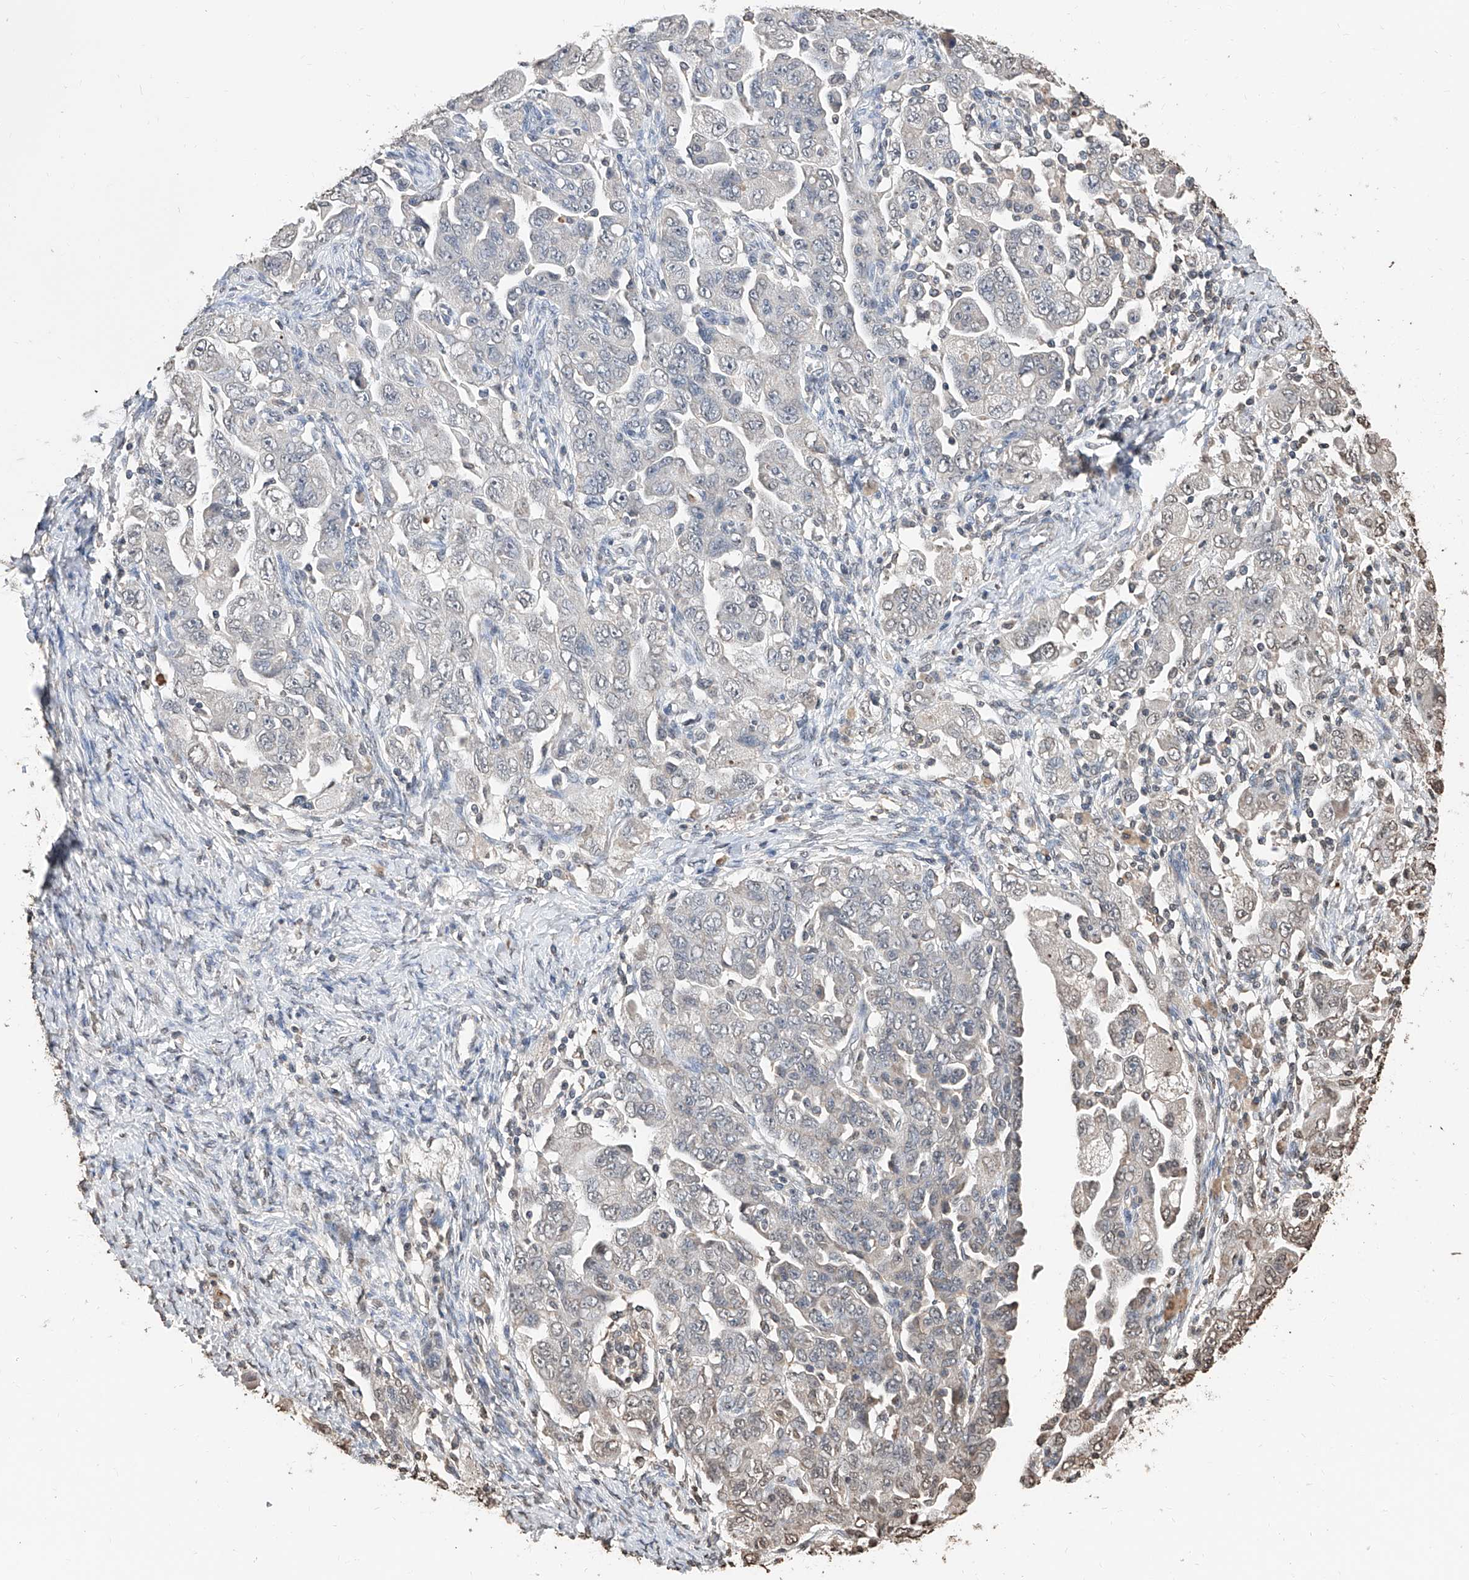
{"staining": {"intensity": "negative", "quantity": "none", "location": "none"}, "tissue": "ovarian cancer", "cell_type": "Tumor cells", "image_type": "cancer", "snomed": [{"axis": "morphology", "description": "Carcinoma, NOS"}, {"axis": "morphology", "description": "Cystadenocarcinoma, serous, NOS"}, {"axis": "topography", "description": "Ovary"}], "caption": "Human ovarian carcinoma stained for a protein using immunohistochemistry (IHC) exhibits no staining in tumor cells.", "gene": "RP9", "patient": {"sex": "female", "age": 69}}